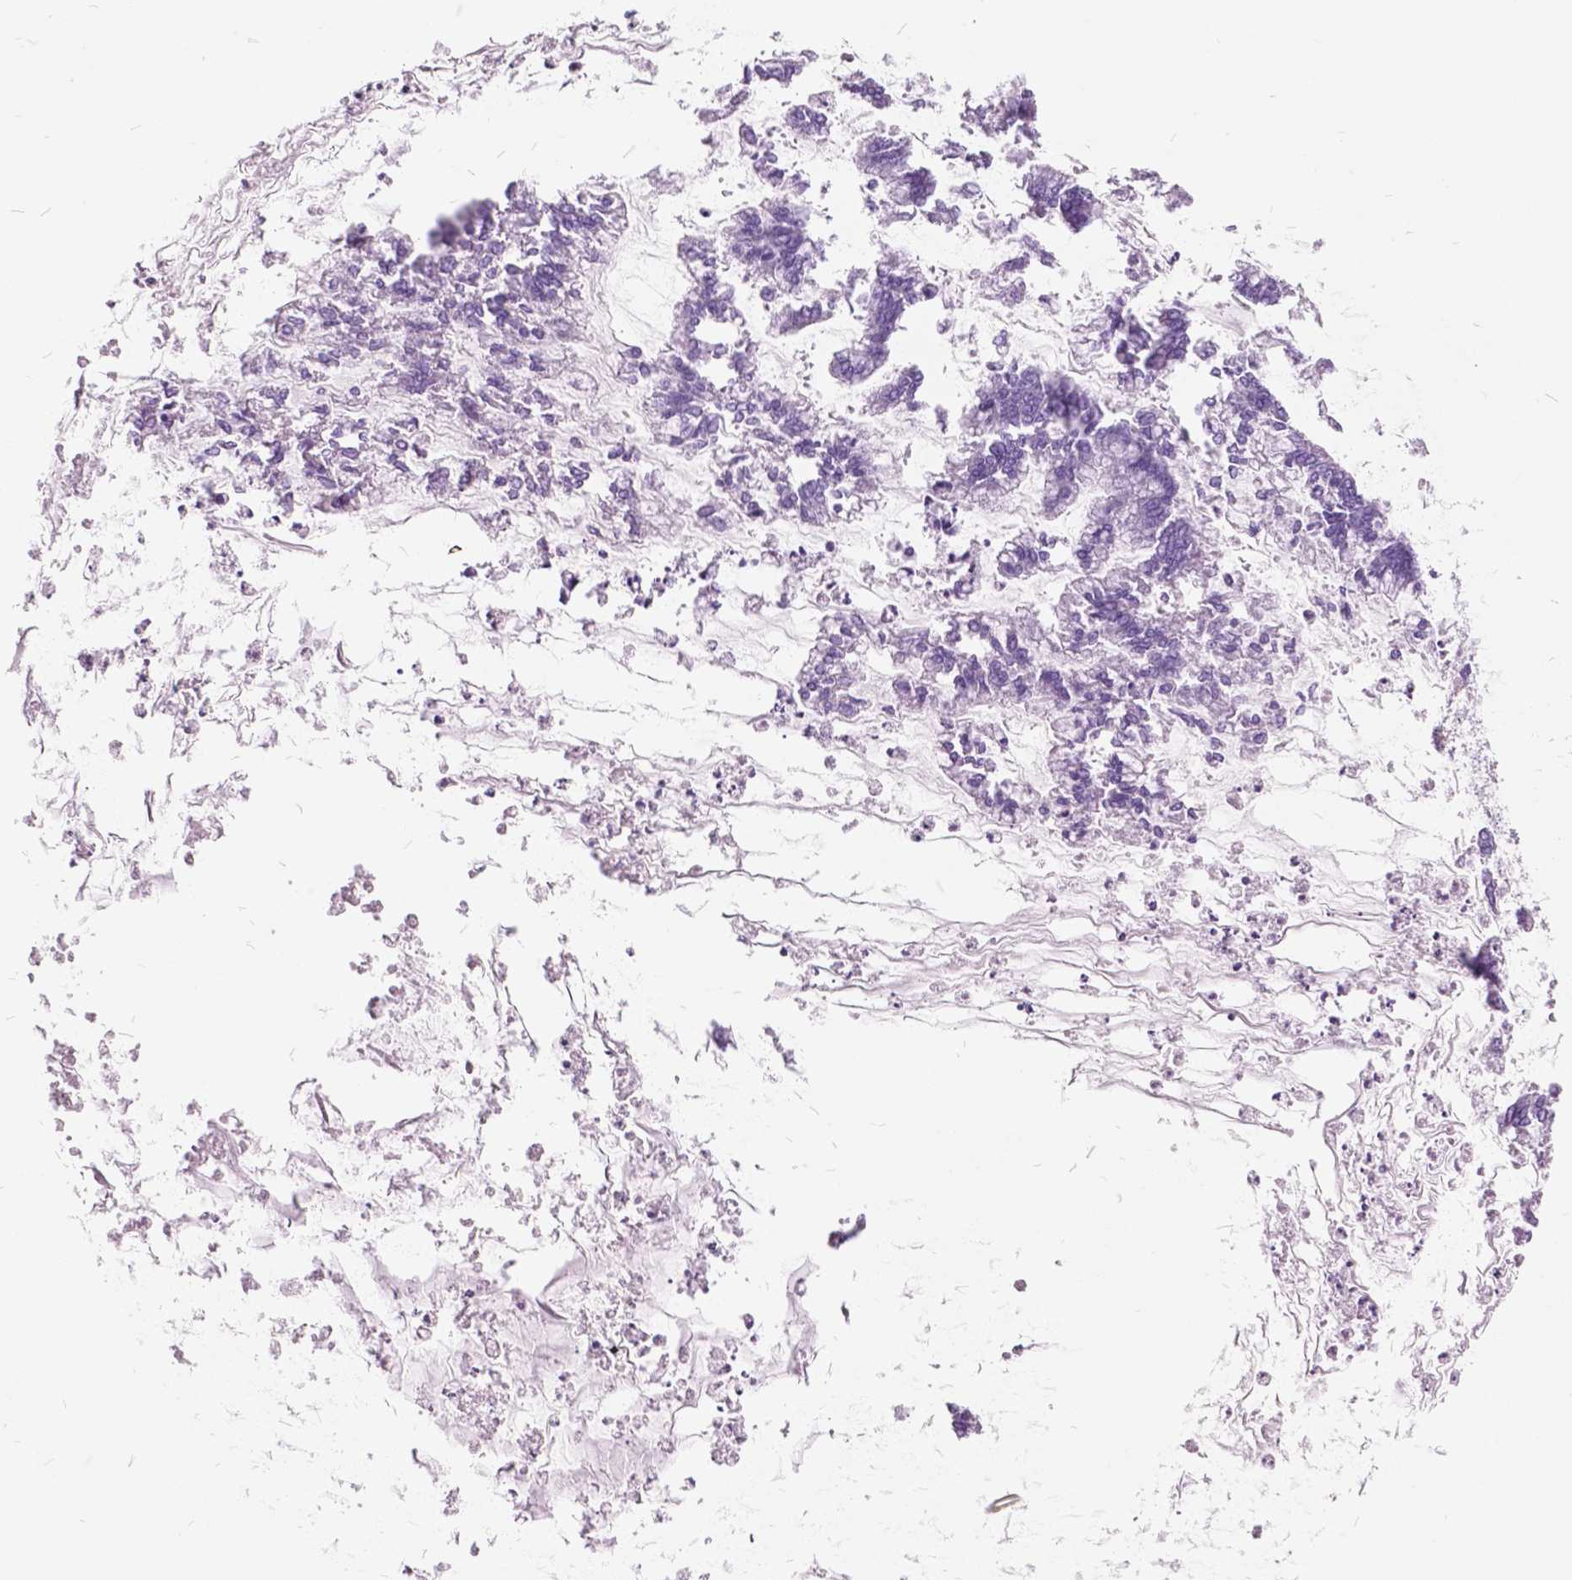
{"staining": {"intensity": "negative", "quantity": "none", "location": "none"}, "tissue": "ovarian cancer", "cell_type": "Tumor cells", "image_type": "cancer", "snomed": [{"axis": "morphology", "description": "Cystadenocarcinoma, mucinous, NOS"}, {"axis": "topography", "description": "Ovary"}], "caption": "A micrograph of human mucinous cystadenocarcinoma (ovarian) is negative for staining in tumor cells. (DAB immunohistochemistry, high magnification).", "gene": "GDF9", "patient": {"sex": "female", "age": 67}}